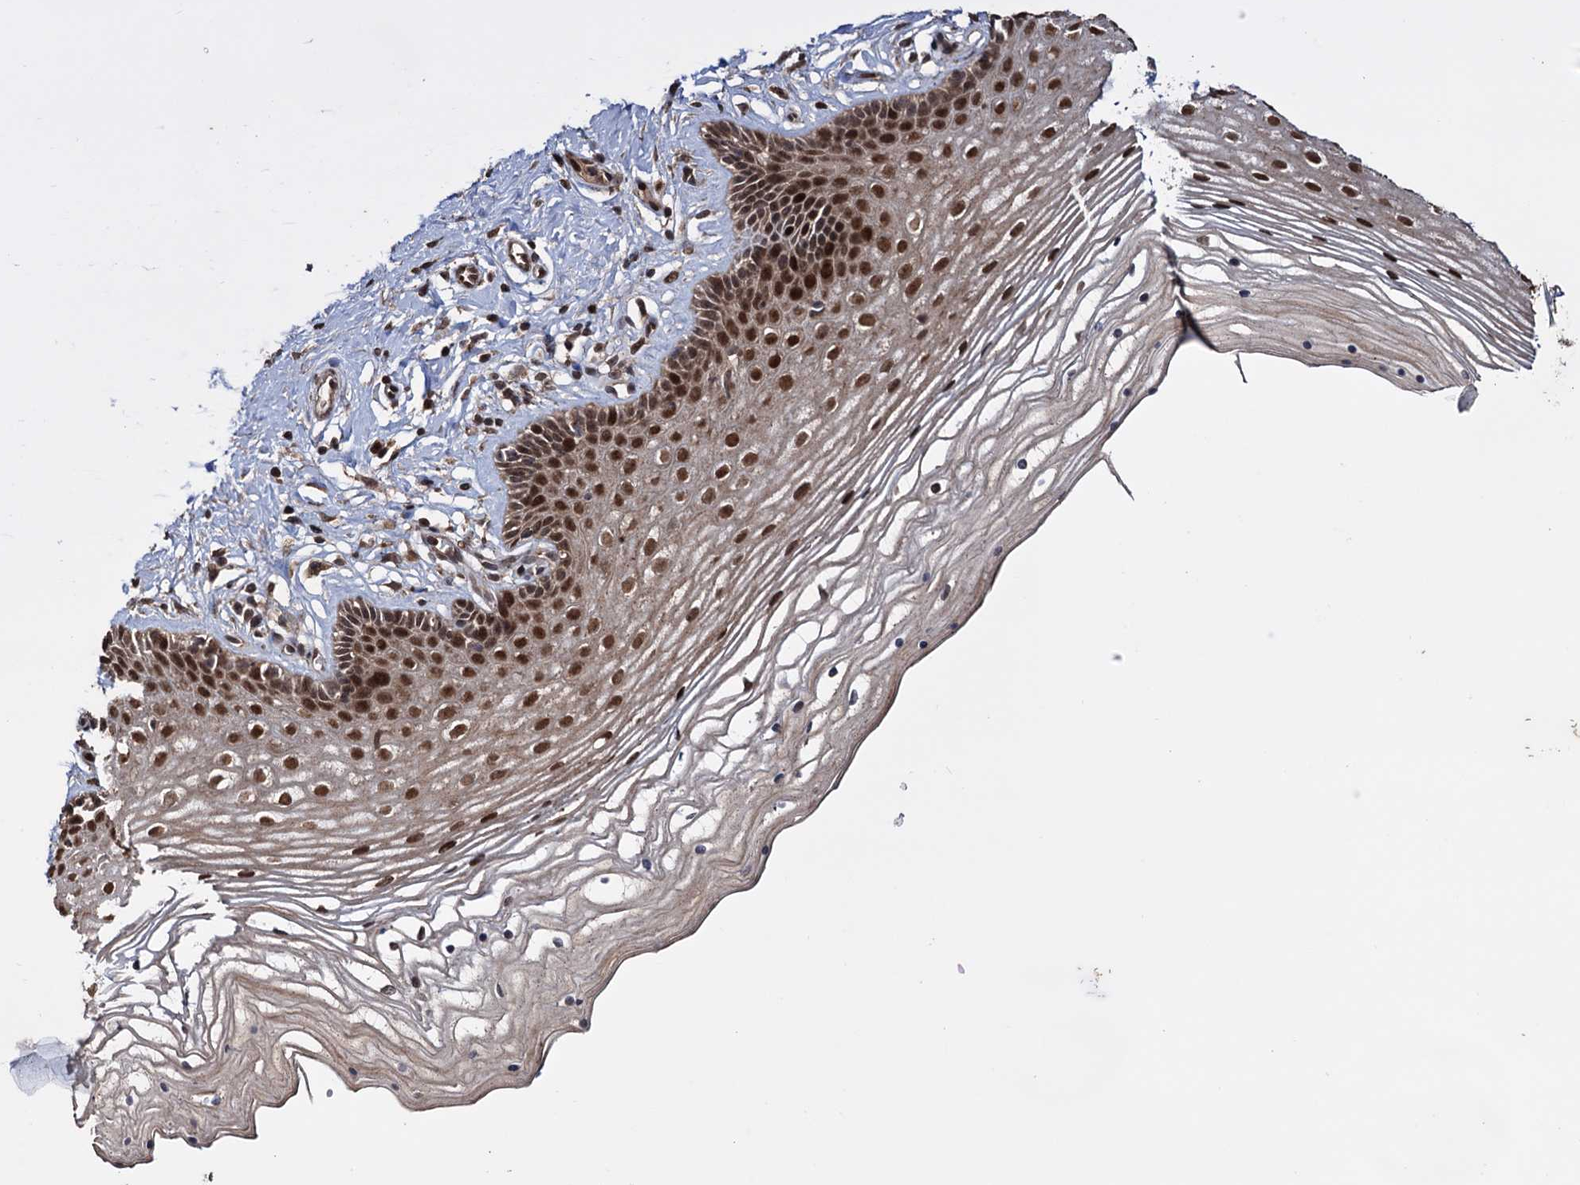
{"staining": {"intensity": "moderate", "quantity": ">75%", "location": "cytoplasmic/membranous,nuclear"}, "tissue": "vagina", "cell_type": "Squamous epithelial cells", "image_type": "normal", "snomed": [{"axis": "morphology", "description": "Normal tissue, NOS"}, {"axis": "topography", "description": "Vagina"}], "caption": "A photomicrograph of vagina stained for a protein shows moderate cytoplasmic/membranous,nuclear brown staining in squamous epithelial cells.", "gene": "KLF5", "patient": {"sex": "female", "age": 46}}